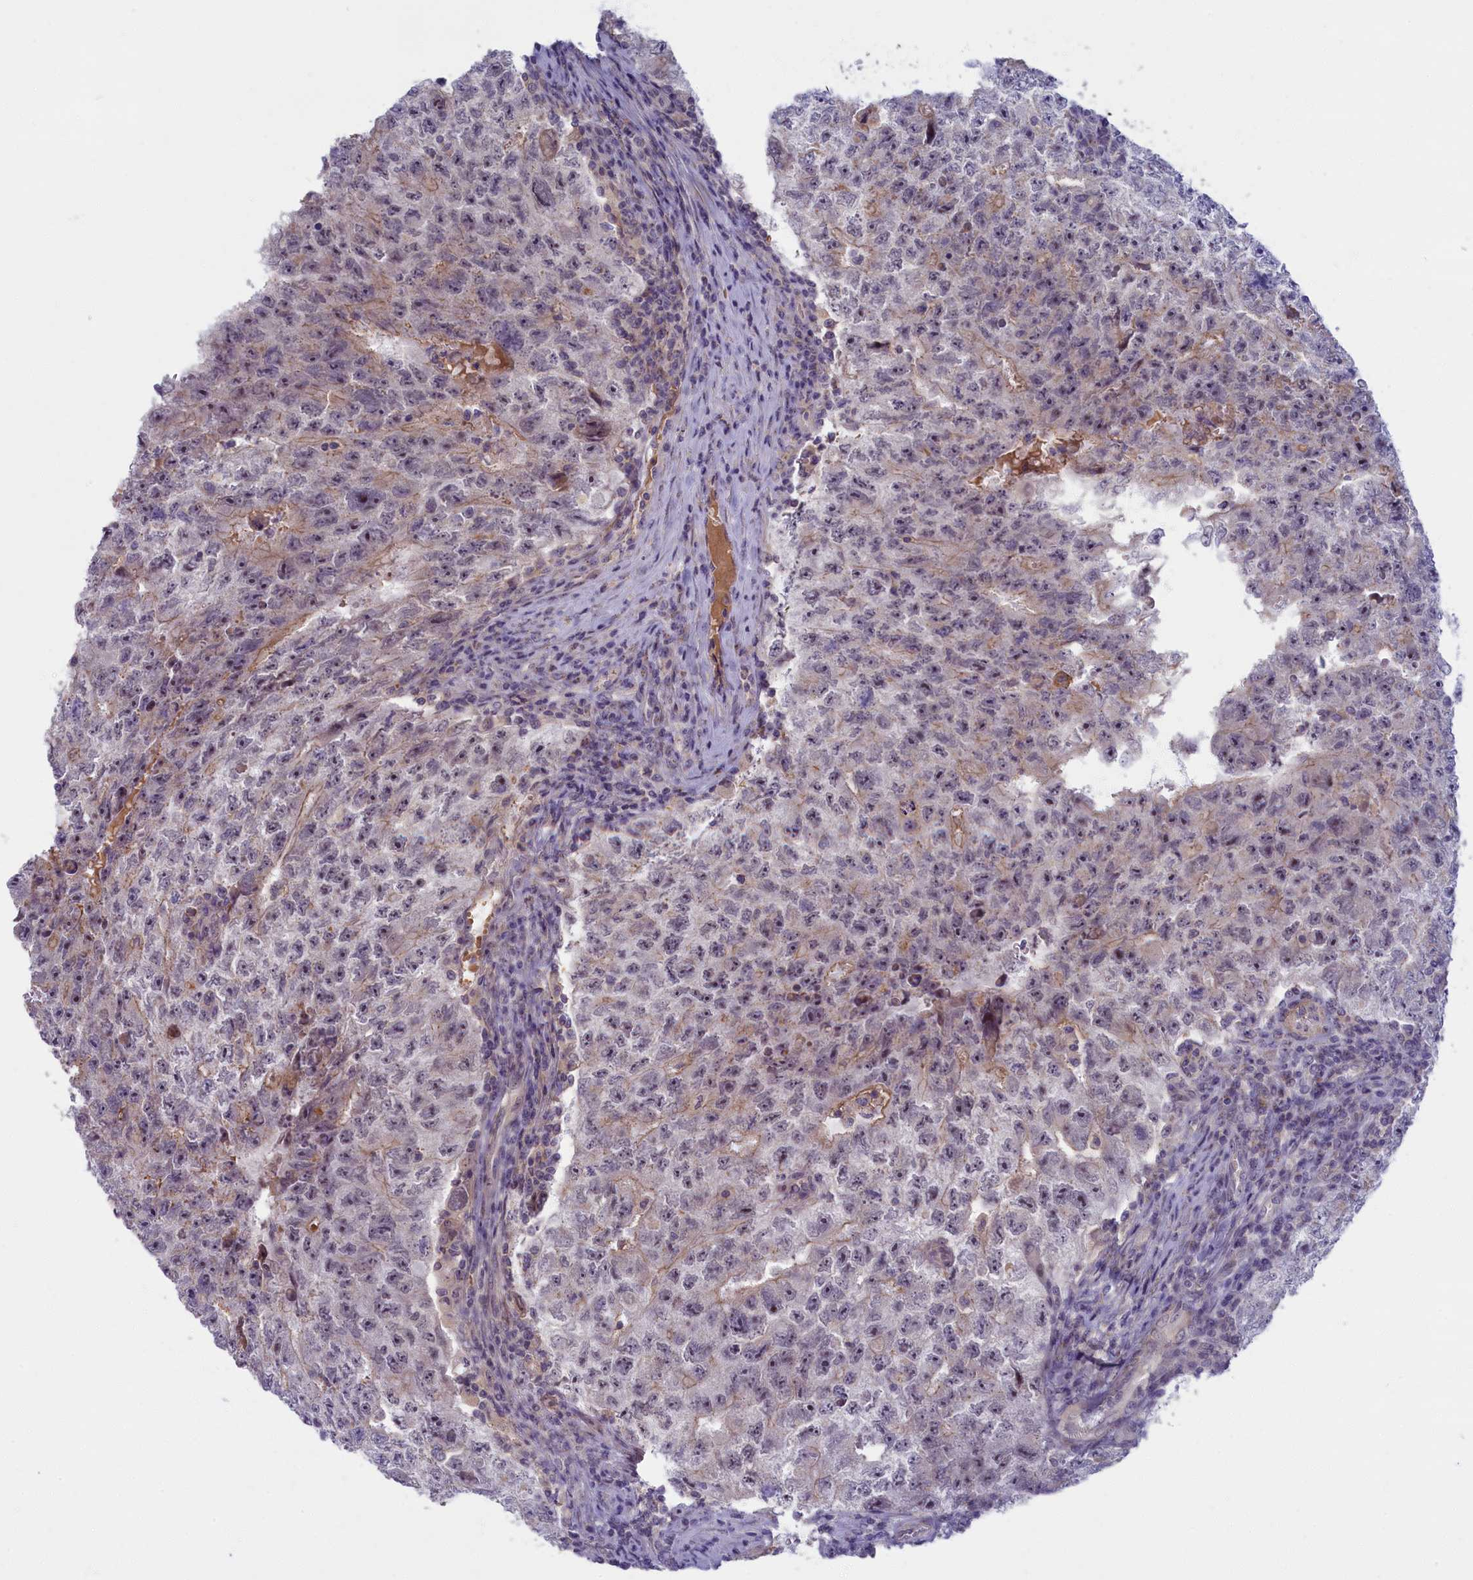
{"staining": {"intensity": "negative", "quantity": "none", "location": "none"}, "tissue": "testis cancer", "cell_type": "Tumor cells", "image_type": "cancer", "snomed": [{"axis": "morphology", "description": "Carcinoma, Embryonal, NOS"}, {"axis": "topography", "description": "Testis"}], "caption": "Tumor cells show no significant protein staining in testis embryonal carcinoma.", "gene": "TRPM4", "patient": {"sex": "male", "age": 17}}